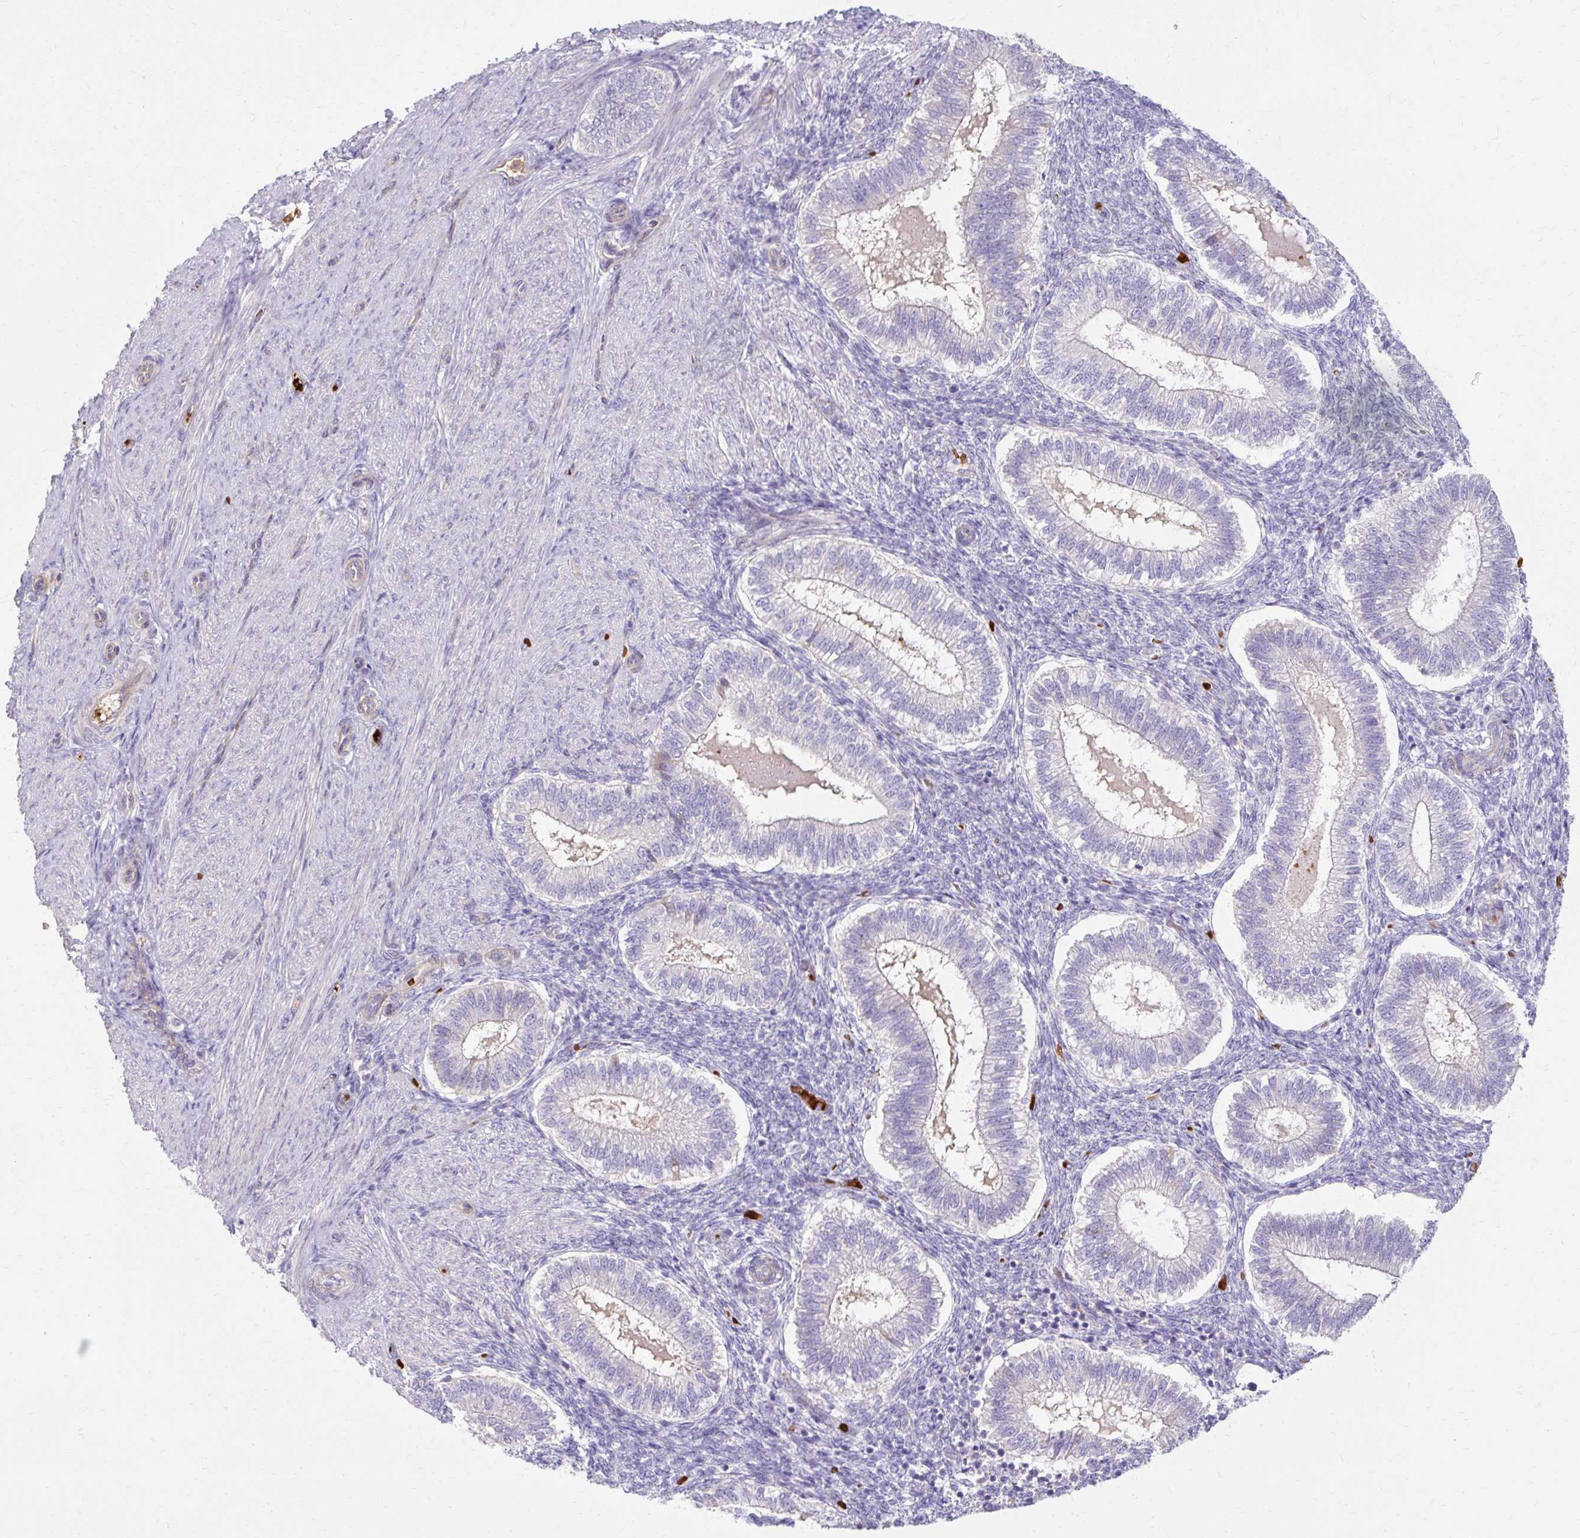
{"staining": {"intensity": "negative", "quantity": "none", "location": "none"}, "tissue": "endometrium", "cell_type": "Cells in endometrial stroma", "image_type": "normal", "snomed": [{"axis": "morphology", "description": "Normal tissue, NOS"}, {"axis": "topography", "description": "Endometrium"}], "caption": "Immunohistochemistry (IHC) of unremarkable endometrium demonstrates no staining in cells in endometrial stroma.", "gene": "USHBP1", "patient": {"sex": "female", "age": 25}}